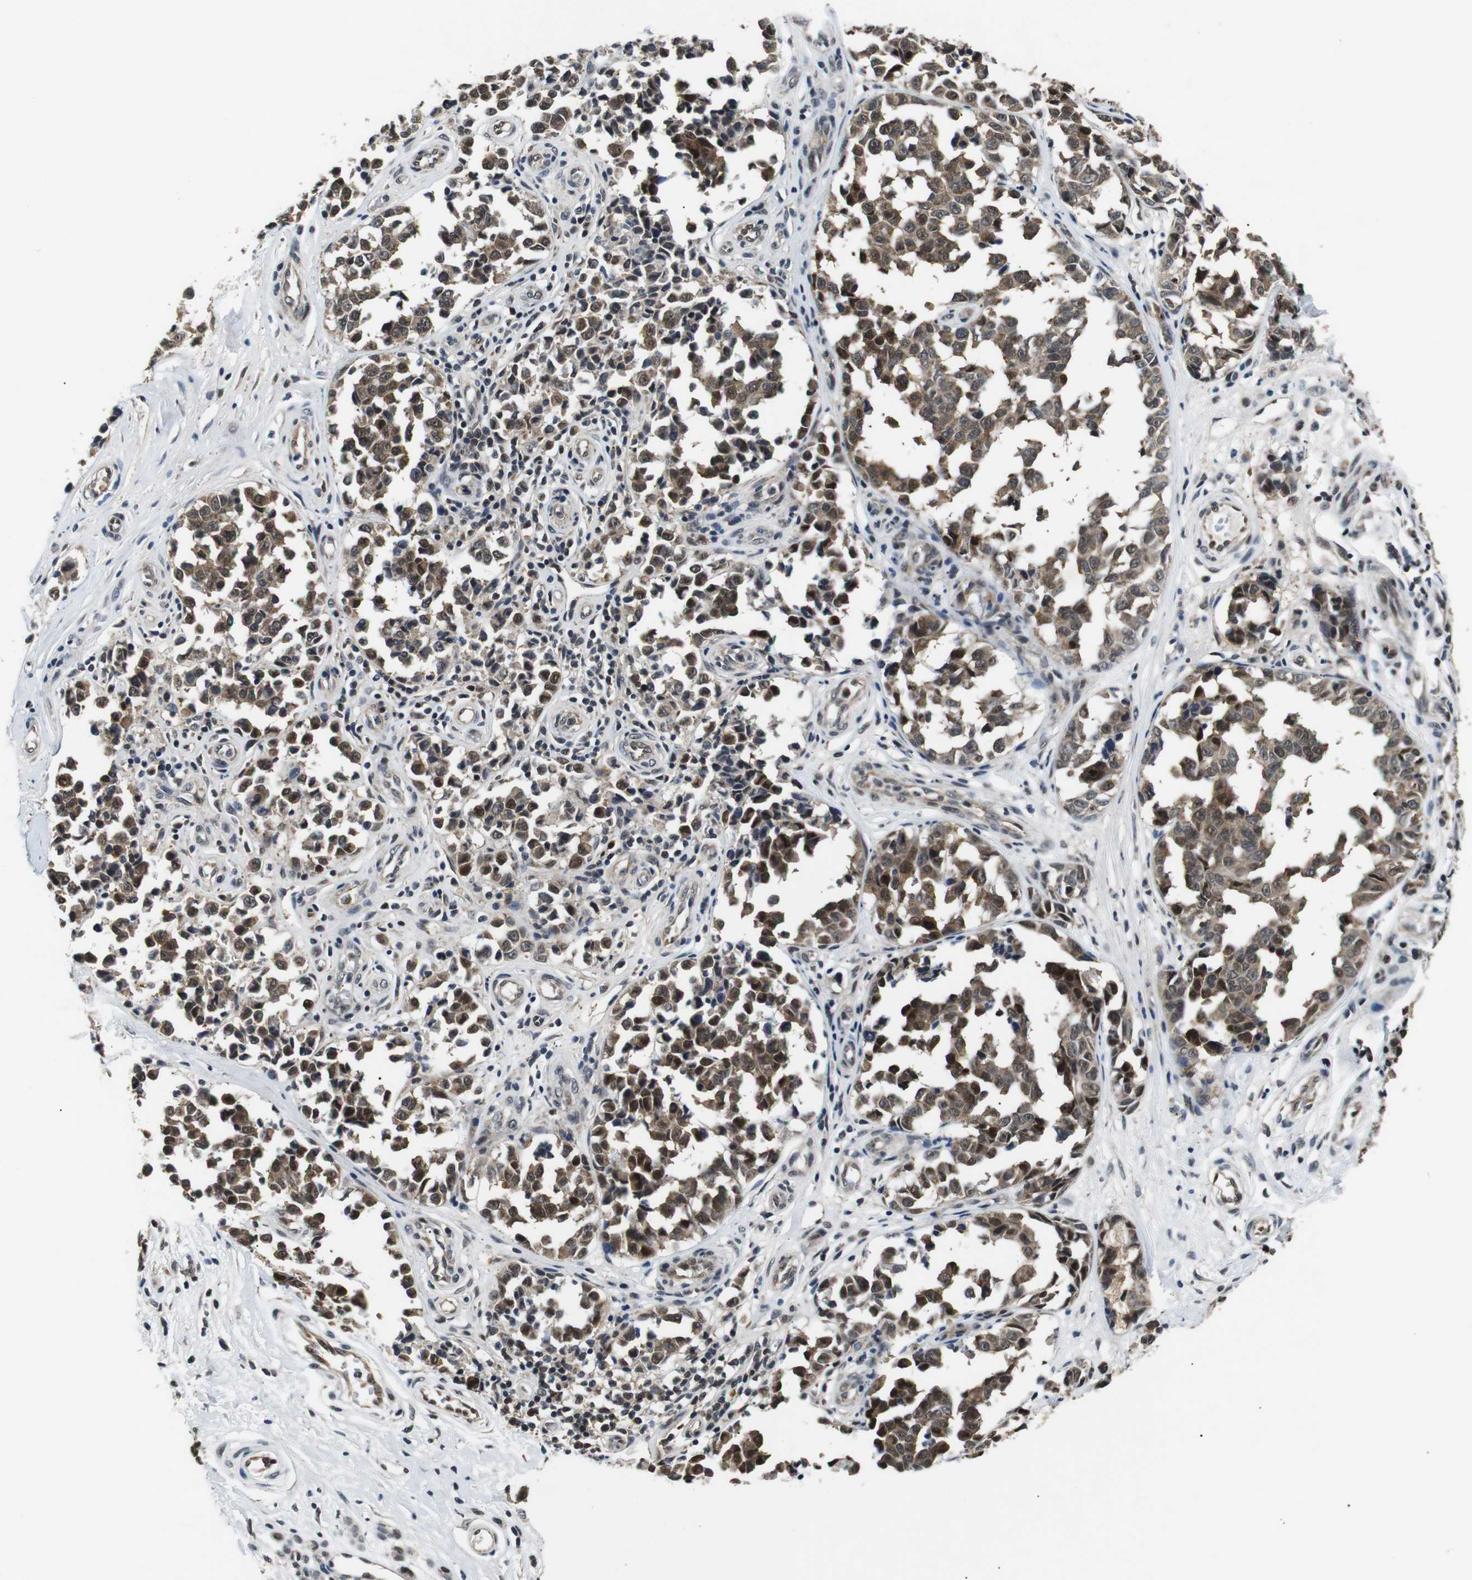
{"staining": {"intensity": "moderate", "quantity": ">75%", "location": "cytoplasmic/membranous,nuclear"}, "tissue": "melanoma", "cell_type": "Tumor cells", "image_type": "cancer", "snomed": [{"axis": "morphology", "description": "Malignant melanoma, NOS"}, {"axis": "topography", "description": "Skin"}], "caption": "The photomicrograph shows a brown stain indicating the presence of a protein in the cytoplasmic/membranous and nuclear of tumor cells in melanoma.", "gene": "SKP1", "patient": {"sex": "female", "age": 64}}